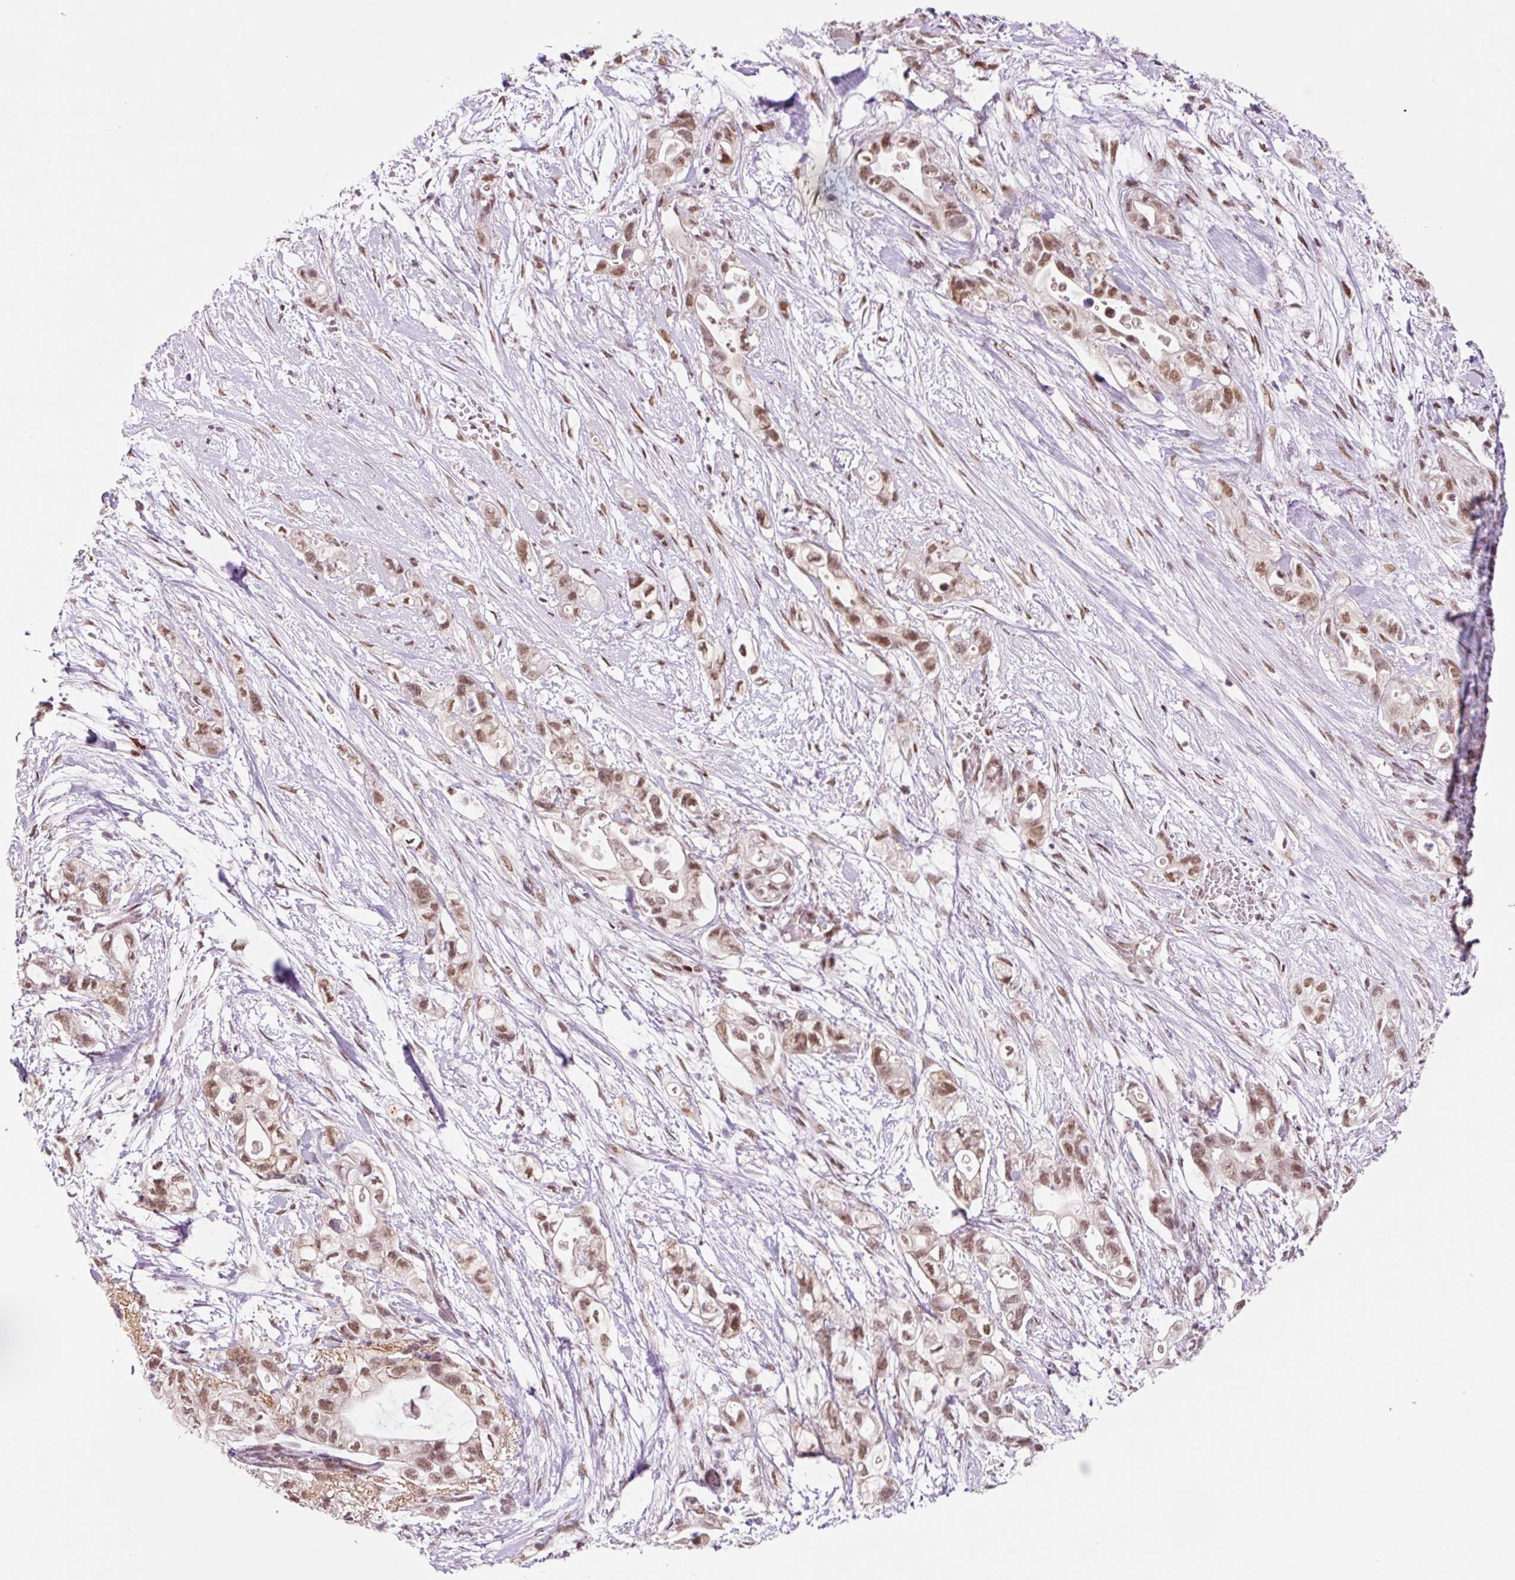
{"staining": {"intensity": "moderate", "quantity": ">75%", "location": "nuclear"}, "tissue": "pancreatic cancer", "cell_type": "Tumor cells", "image_type": "cancer", "snomed": [{"axis": "morphology", "description": "Adenocarcinoma, NOS"}, {"axis": "topography", "description": "Pancreas"}], "caption": "A brown stain highlights moderate nuclear positivity of a protein in human pancreatic cancer tumor cells. The staining is performed using DAB (3,3'-diaminobenzidine) brown chromogen to label protein expression. The nuclei are counter-stained blue using hematoxylin.", "gene": "CCNL2", "patient": {"sex": "female", "age": 72}}